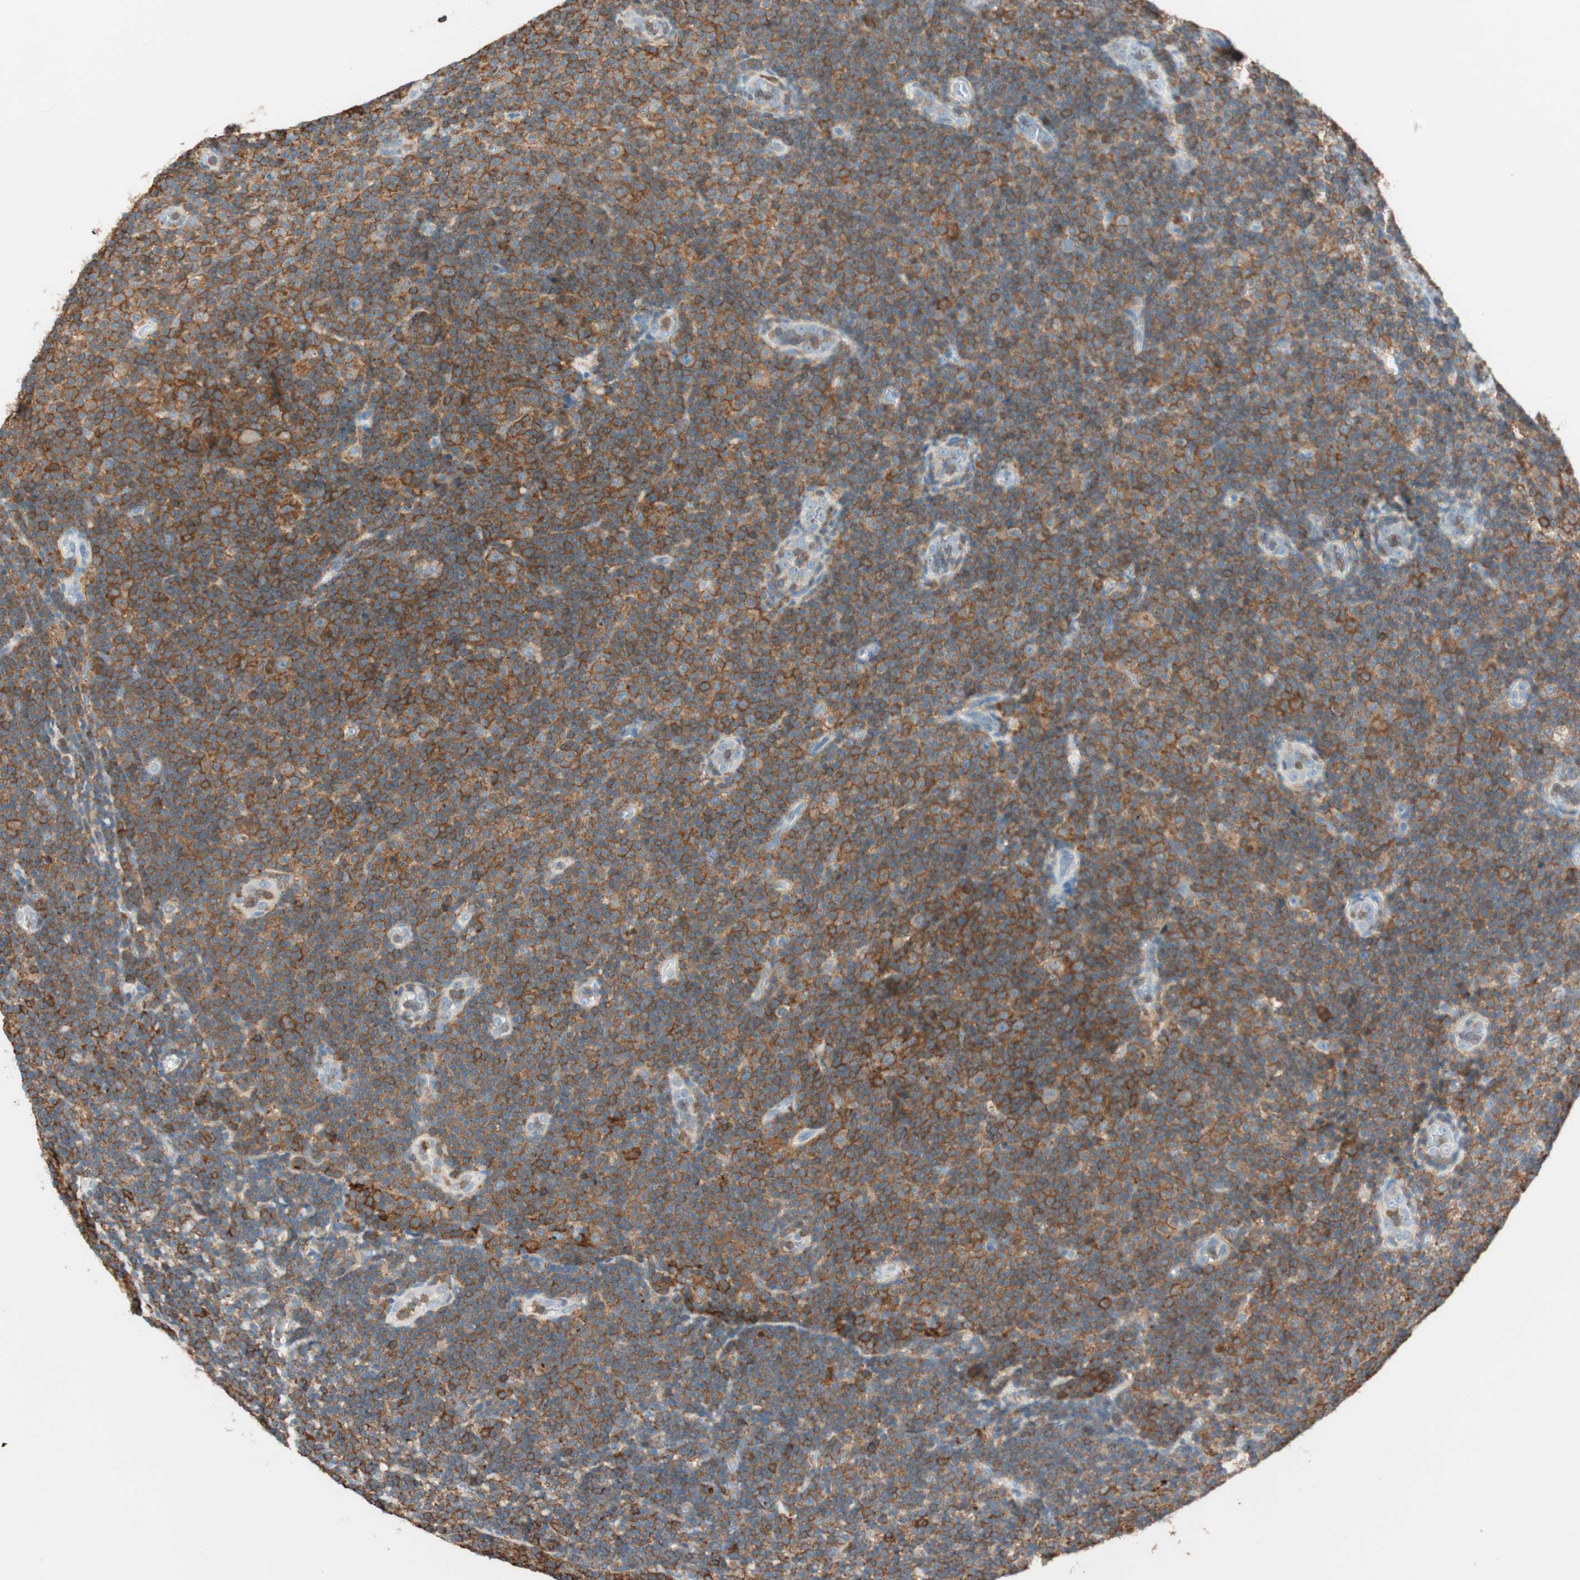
{"staining": {"intensity": "moderate", "quantity": ">75%", "location": "cytoplasmic/membranous"}, "tissue": "lymphoma", "cell_type": "Tumor cells", "image_type": "cancer", "snomed": [{"axis": "morphology", "description": "Malignant lymphoma, non-Hodgkin's type, Low grade"}, {"axis": "topography", "description": "Lymph node"}], "caption": "Human lymphoma stained with a brown dye exhibits moderate cytoplasmic/membranous positive positivity in approximately >75% of tumor cells.", "gene": "HPGD", "patient": {"sex": "male", "age": 83}}